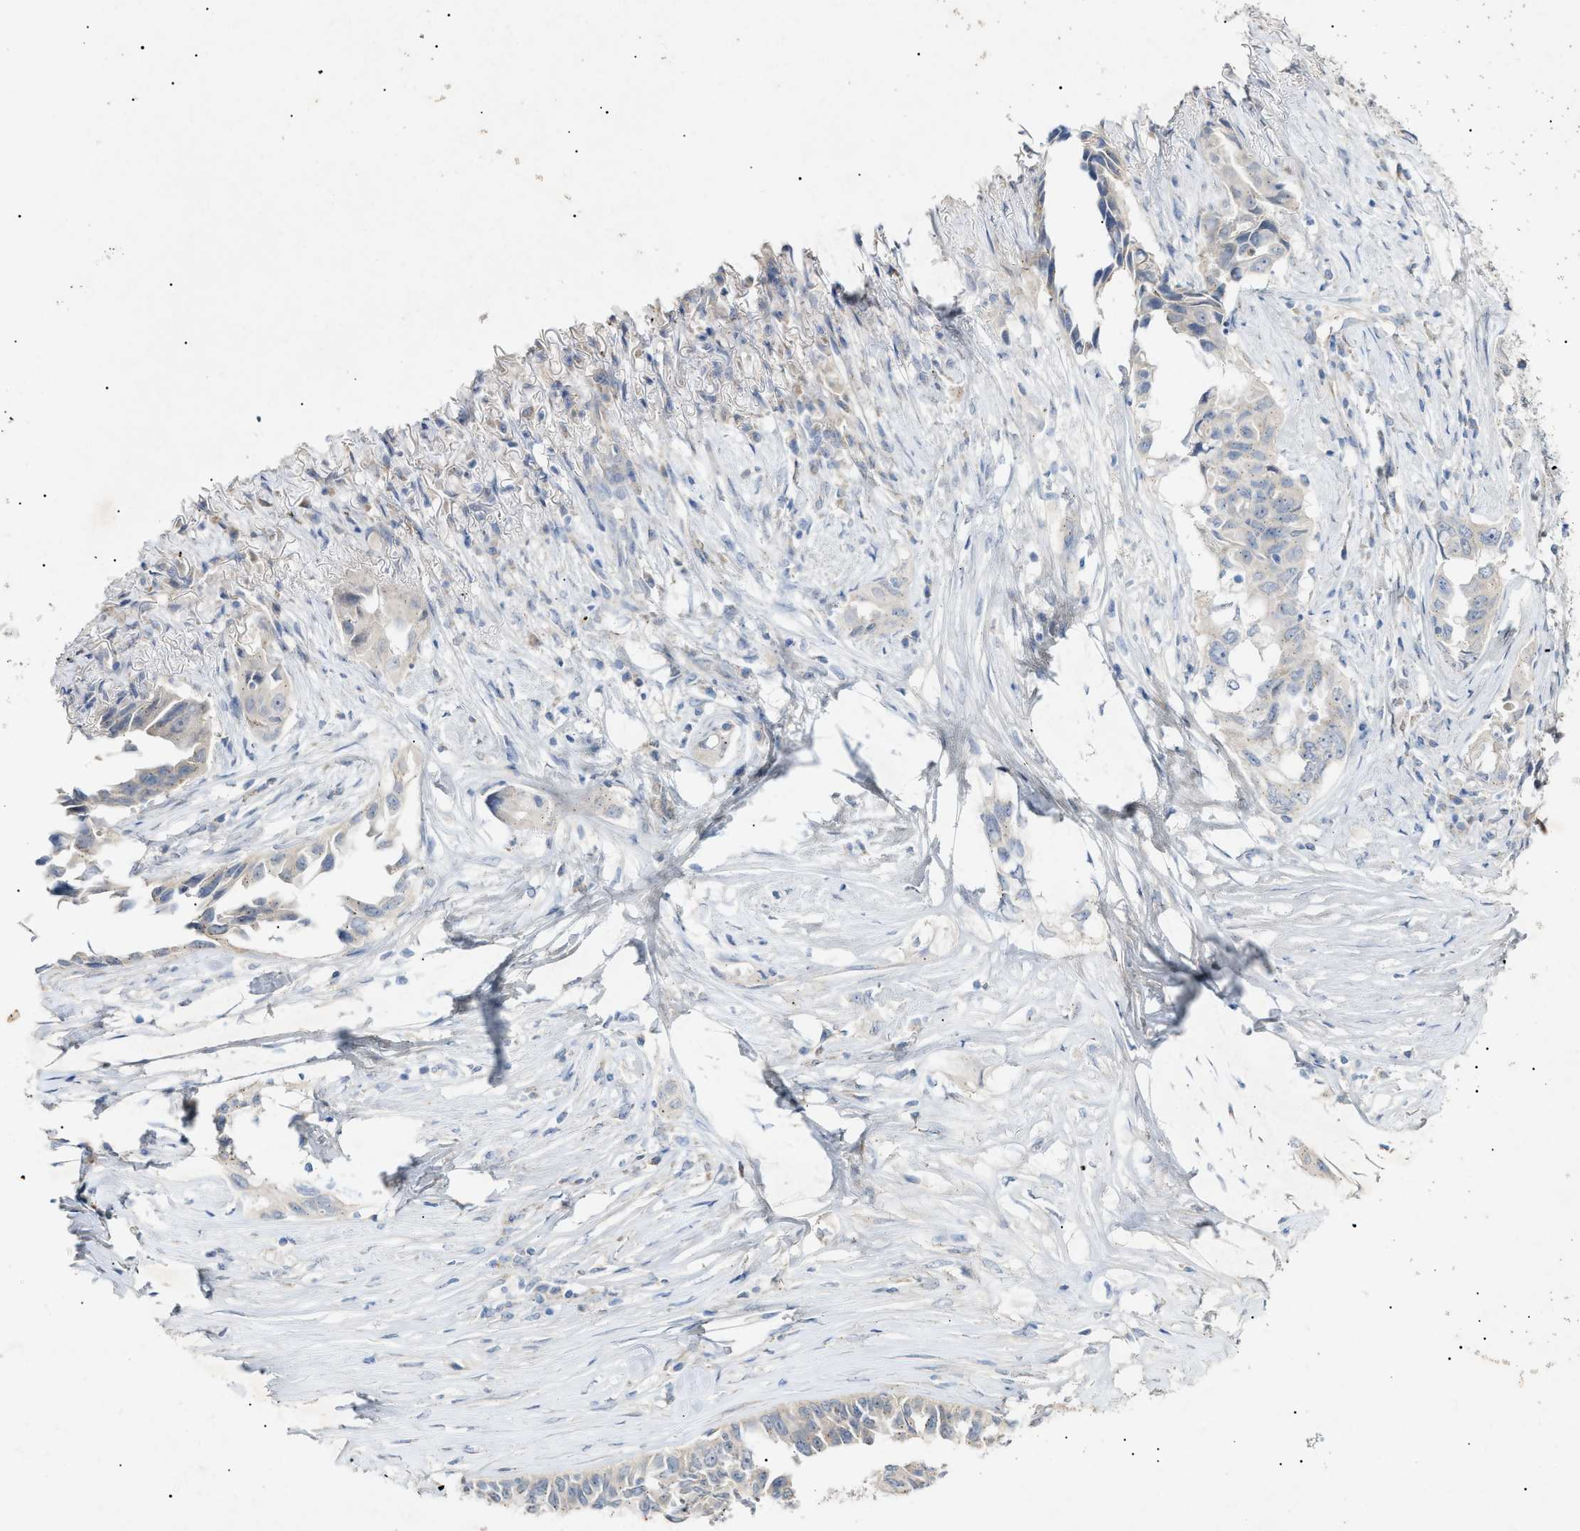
{"staining": {"intensity": "negative", "quantity": "none", "location": "none"}, "tissue": "lung cancer", "cell_type": "Tumor cells", "image_type": "cancer", "snomed": [{"axis": "morphology", "description": "Adenocarcinoma, NOS"}, {"axis": "topography", "description": "Lung"}], "caption": "Micrograph shows no significant protein positivity in tumor cells of lung cancer.", "gene": "SLC25A31", "patient": {"sex": "female", "age": 51}}